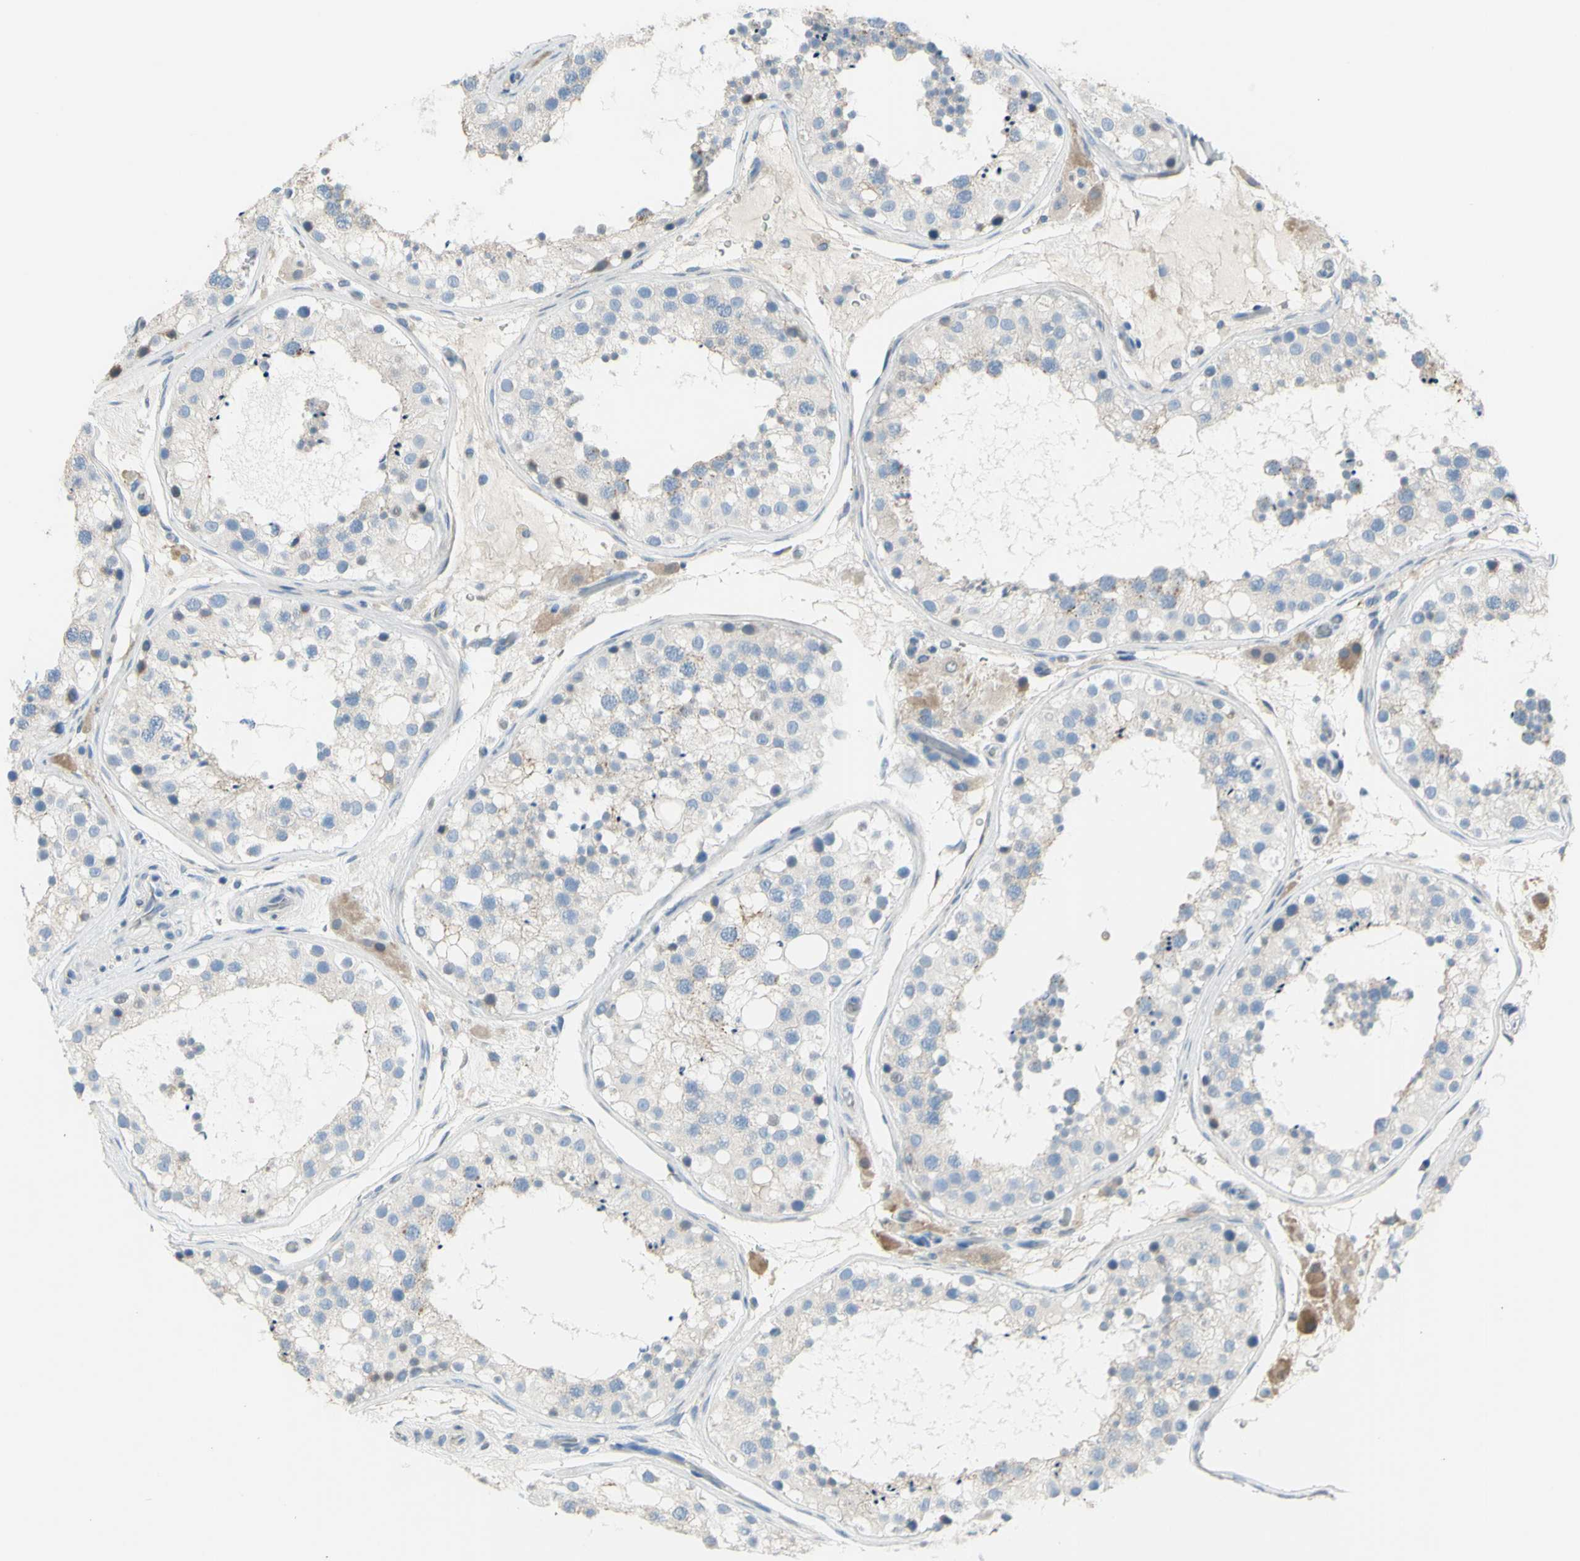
{"staining": {"intensity": "negative", "quantity": "none", "location": "none"}, "tissue": "testis", "cell_type": "Cells in seminiferous ducts", "image_type": "normal", "snomed": [{"axis": "morphology", "description": "Normal tissue, NOS"}, {"axis": "topography", "description": "Testis"}, {"axis": "topography", "description": "Epididymis"}], "caption": "Cells in seminiferous ducts are negative for protein expression in normal human testis. Brightfield microscopy of immunohistochemistry (IHC) stained with DAB (brown) and hematoxylin (blue), captured at high magnification.", "gene": "MUC1", "patient": {"sex": "male", "age": 26}}